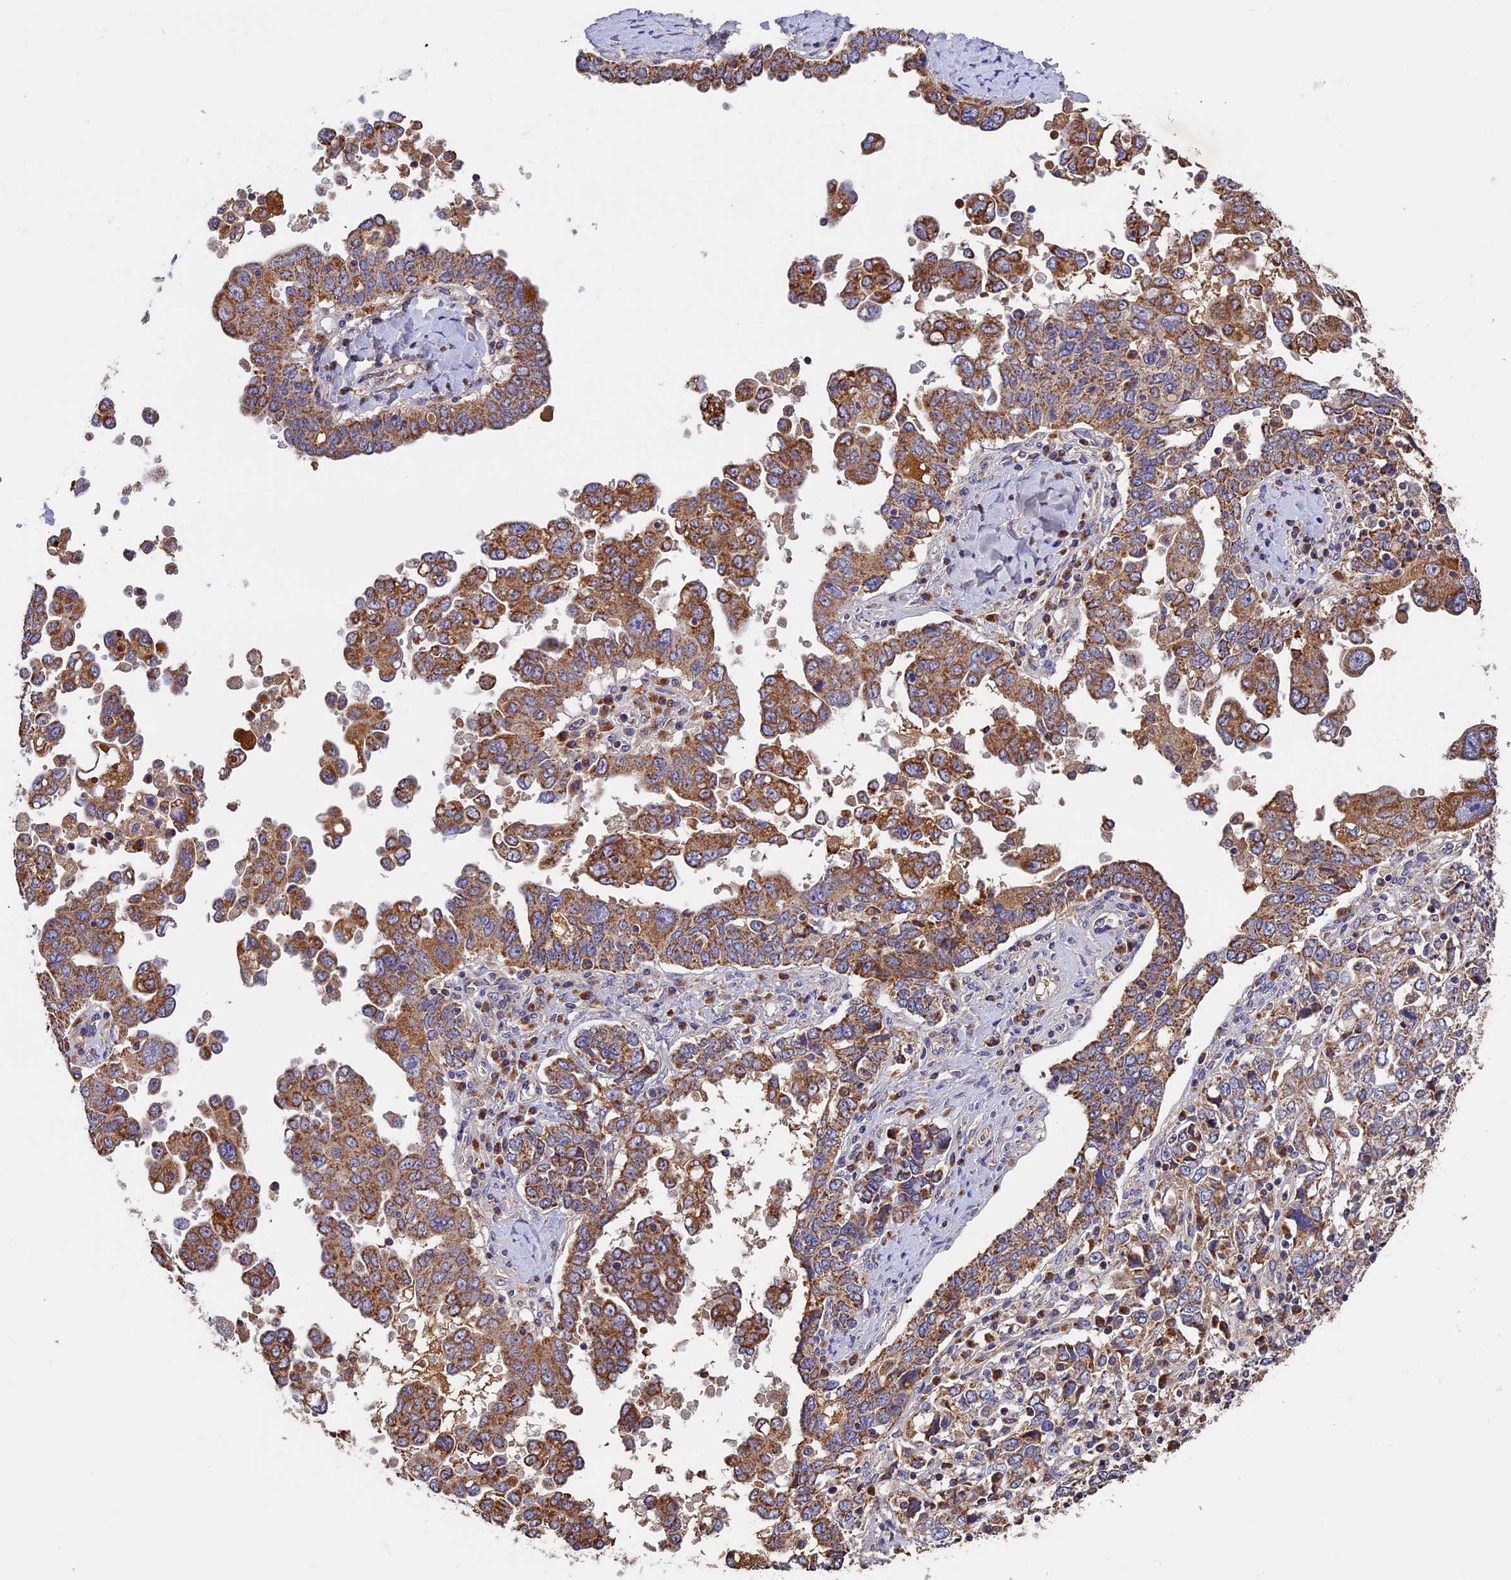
{"staining": {"intensity": "moderate", "quantity": ">75%", "location": "cytoplasmic/membranous"}, "tissue": "ovarian cancer", "cell_type": "Tumor cells", "image_type": "cancer", "snomed": [{"axis": "morphology", "description": "Carcinoma, endometroid"}, {"axis": "topography", "description": "Ovary"}], "caption": "The image reveals staining of ovarian cancer (endometroid carcinoma), revealing moderate cytoplasmic/membranous protein staining (brown color) within tumor cells. Immunohistochemistry stains the protein of interest in brown and the nuclei are stained blue.", "gene": "OCEL1", "patient": {"sex": "female", "age": 62}}